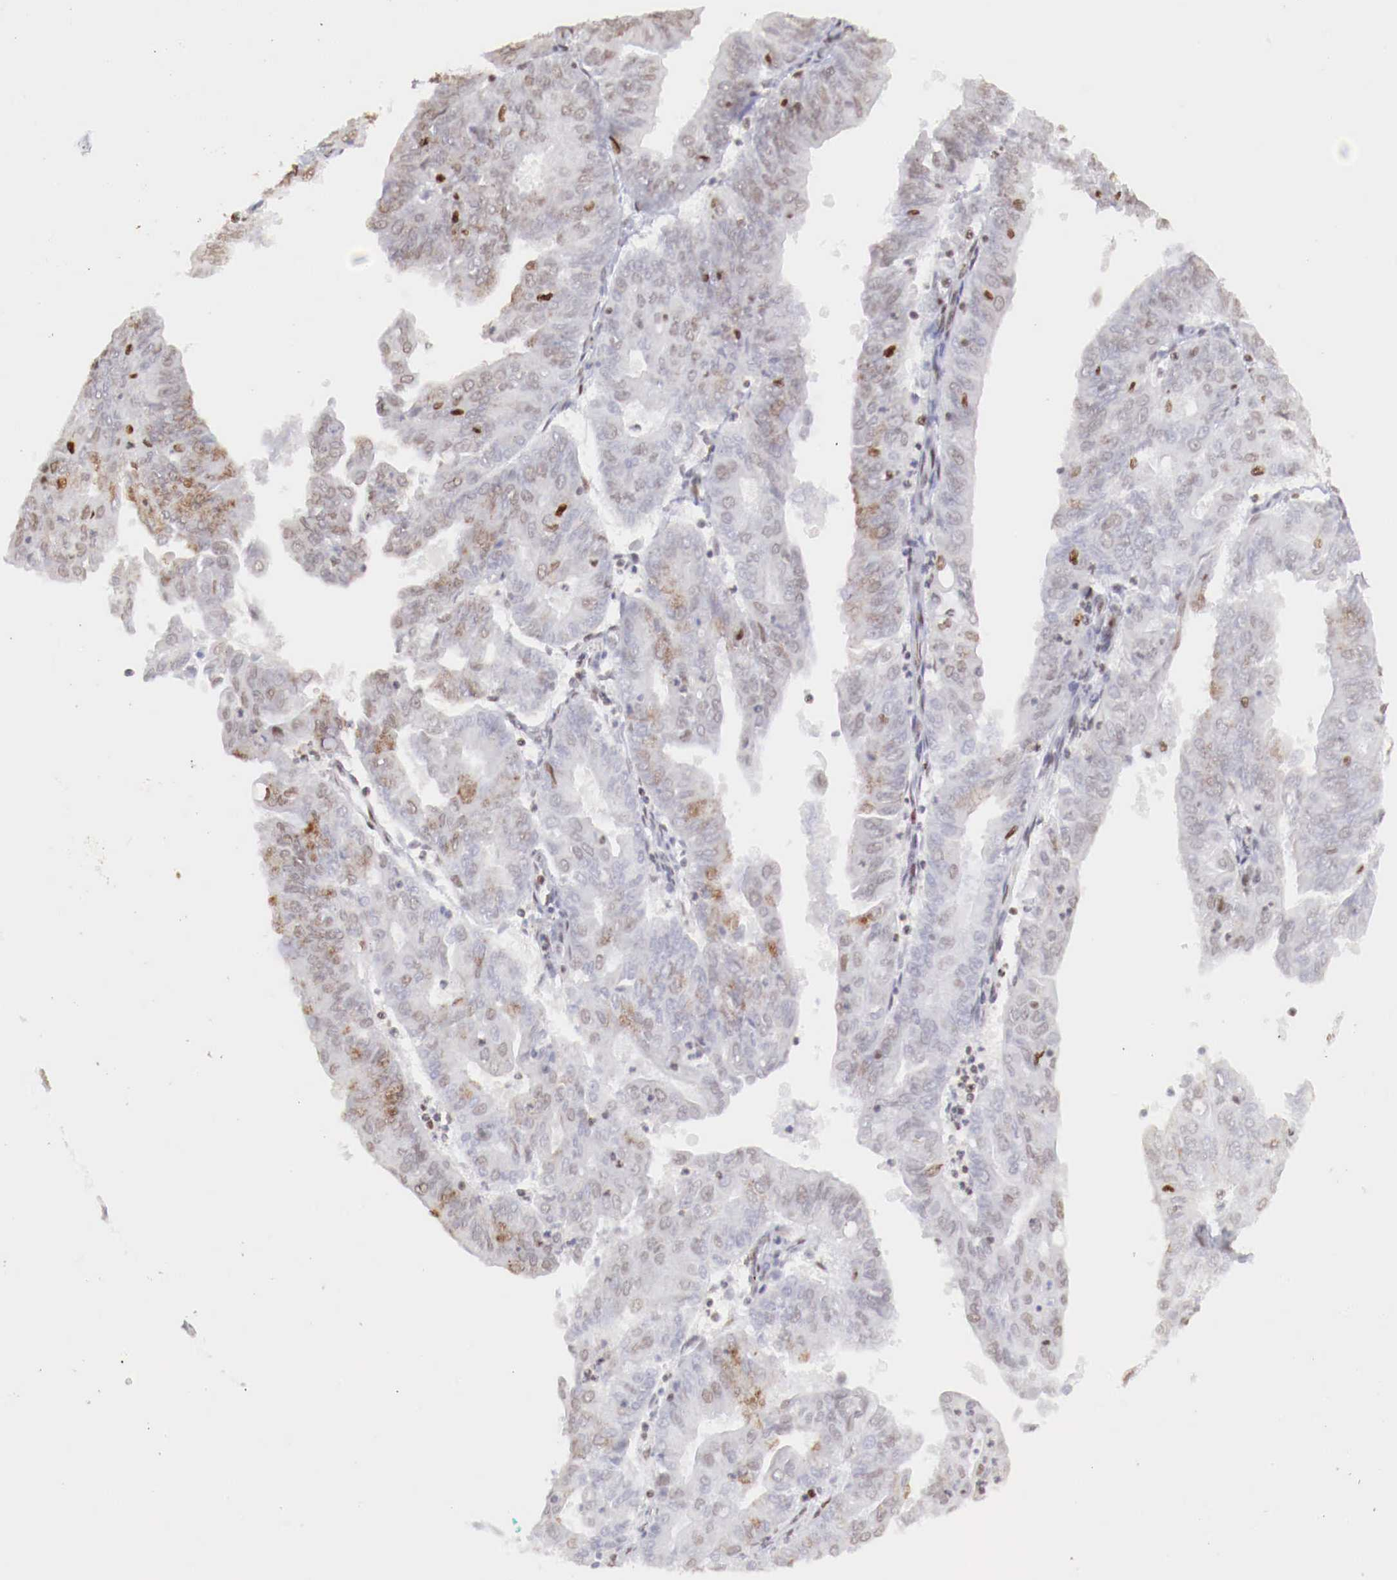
{"staining": {"intensity": "moderate", "quantity": ">75%", "location": "nuclear"}, "tissue": "endometrial cancer", "cell_type": "Tumor cells", "image_type": "cancer", "snomed": [{"axis": "morphology", "description": "Adenocarcinoma, NOS"}, {"axis": "topography", "description": "Endometrium"}], "caption": "The immunohistochemical stain labels moderate nuclear staining in tumor cells of endometrial cancer tissue.", "gene": "MAX", "patient": {"sex": "female", "age": 79}}